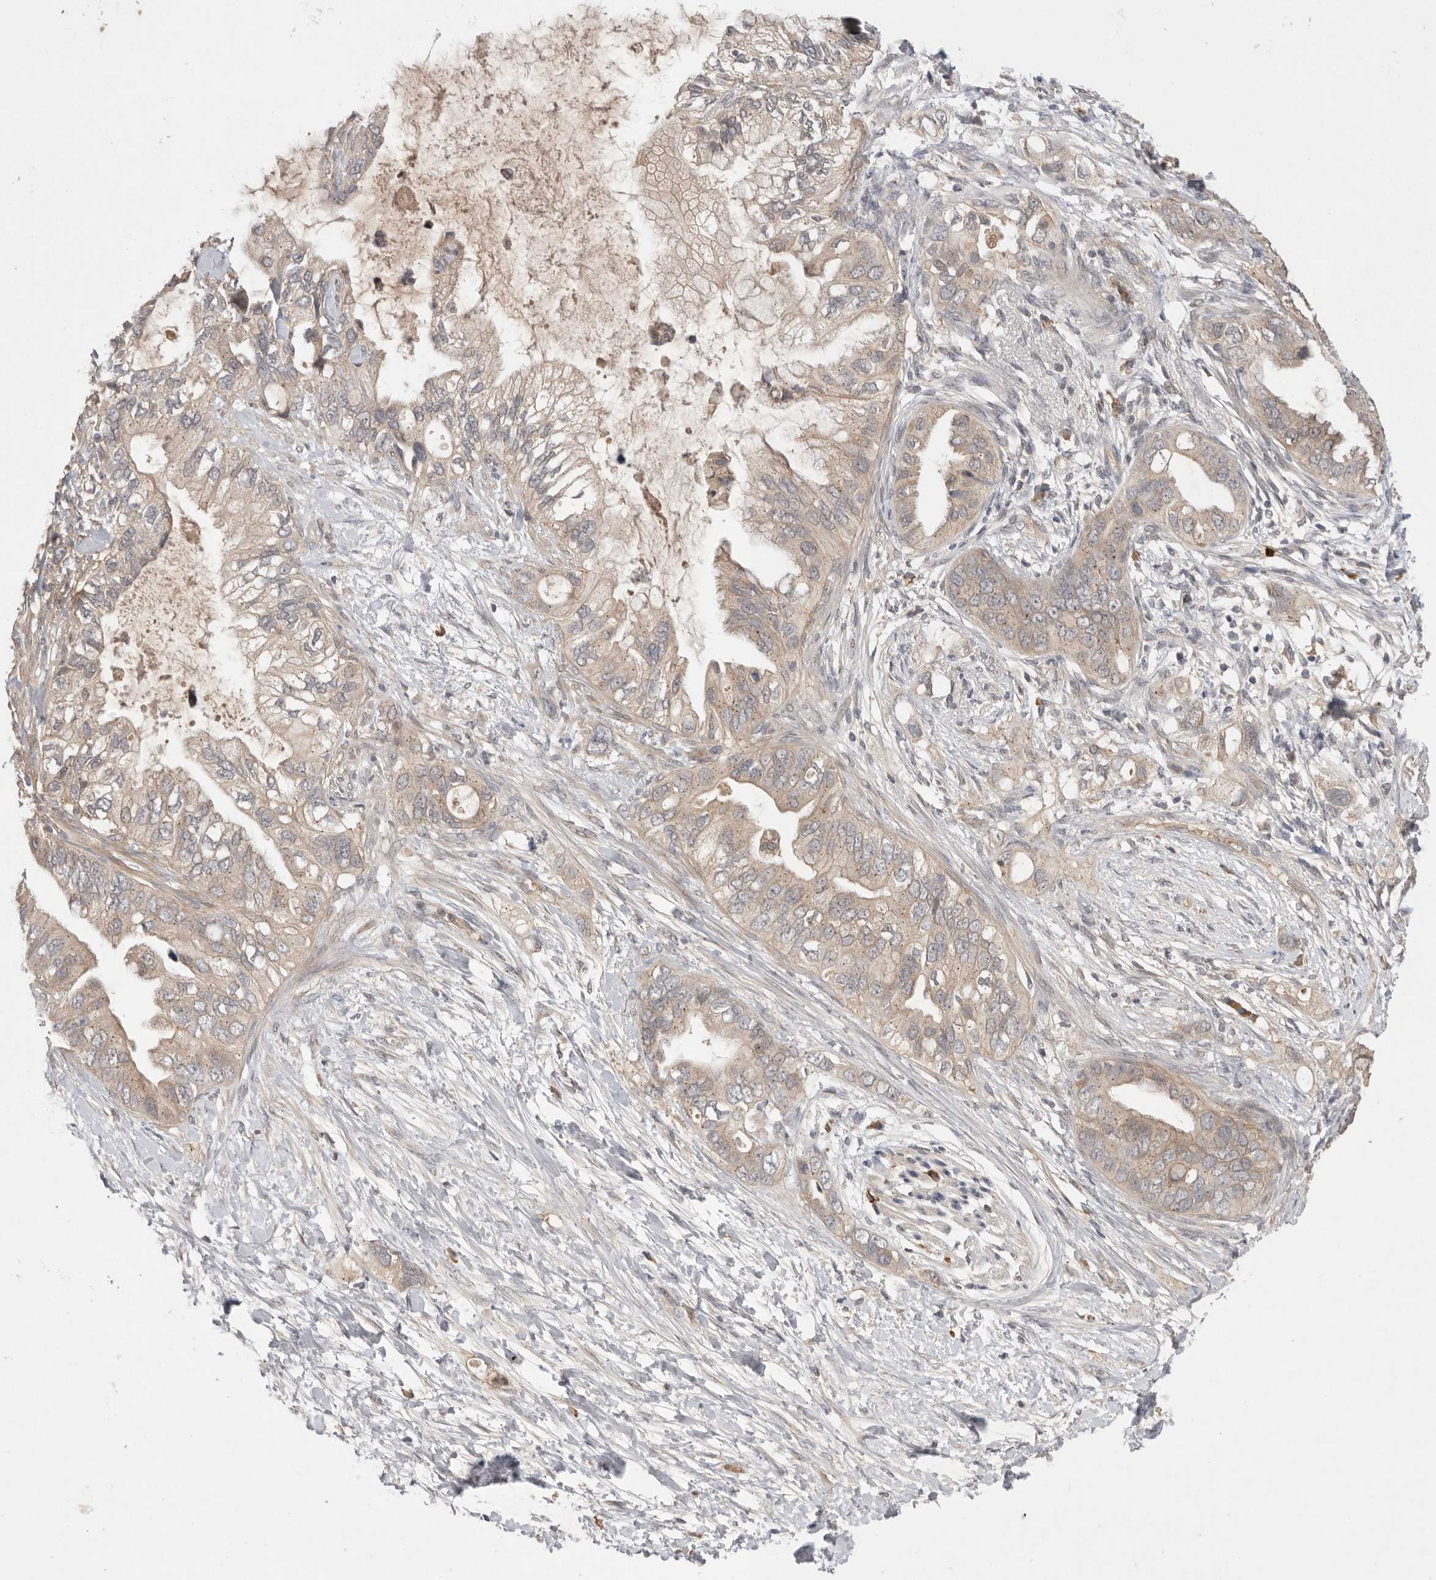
{"staining": {"intensity": "weak", "quantity": ">75%", "location": "cytoplasmic/membranous"}, "tissue": "pancreatic cancer", "cell_type": "Tumor cells", "image_type": "cancer", "snomed": [{"axis": "morphology", "description": "Adenocarcinoma, NOS"}, {"axis": "topography", "description": "Pancreas"}], "caption": "Pancreatic adenocarcinoma tissue reveals weak cytoplasmic/membranous positivity in about >75% of tumor cells, visualized by immunohistochemistry.", "gene": "NRCAM", "patient": {"sex": "female", "age": 56}}